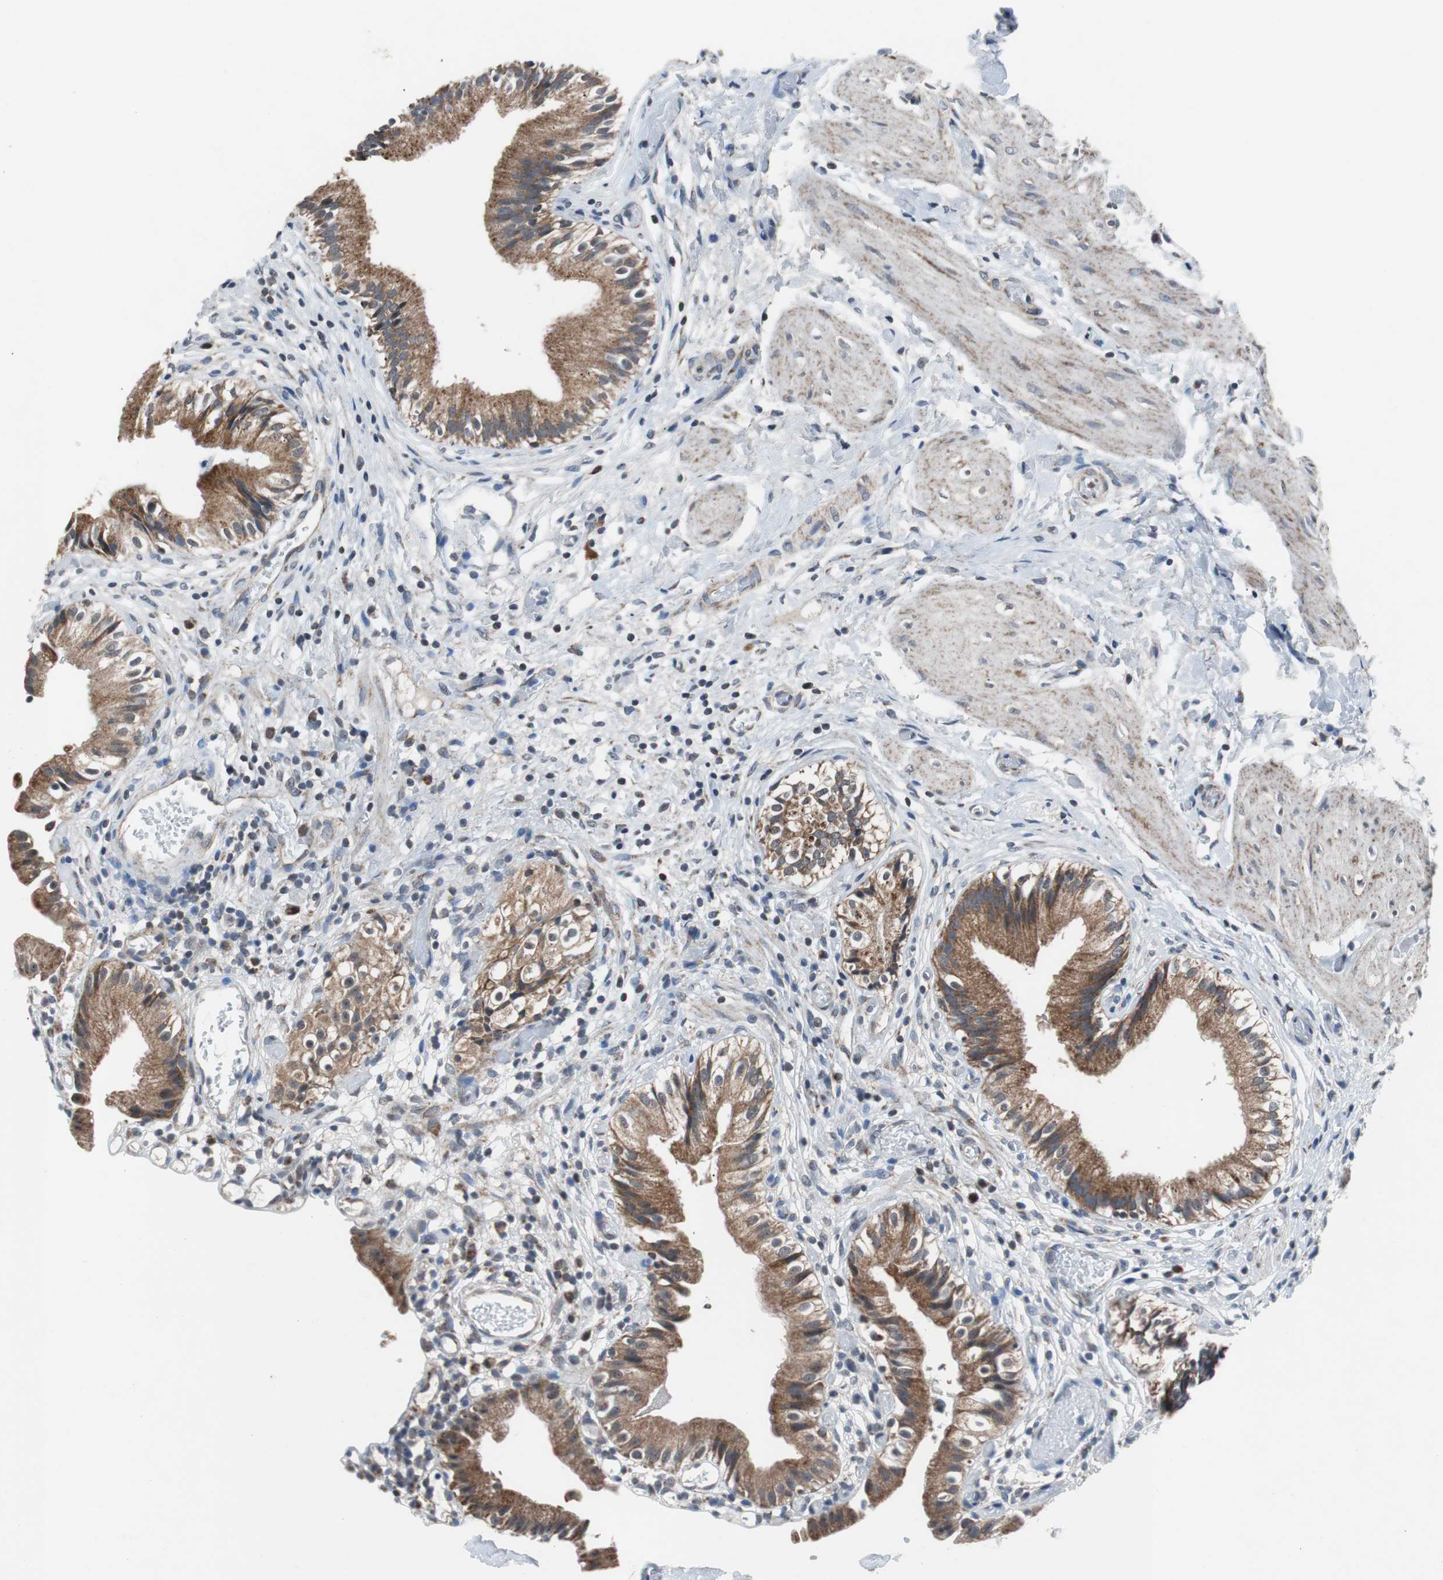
{"staining": {"intensity": "moderate", "quantity": ">75%", "location": "cytoplasmic/membranous"}, "tissue": "gallbladder", "cell_type": "Glandular cells", "image_type": "normal", "snomed": [{"axis": "morphology", "description": "Normal tissue, NOS"}, {"axis": "topography", "description": "Gallbladder"}], "caption": "Immunohistochemistry (IHC) photomicrograph of benign gallbladder: human gallbladder stained using IHC exhibits medium levels of moderate protein expression localized specifically in the cytoplasmic/membranous of glandular cells, appearing as a cytoplasmic/membranous brown color.", "gene": "PITRM1", "patient": {"sex": "male", "age": 65}}